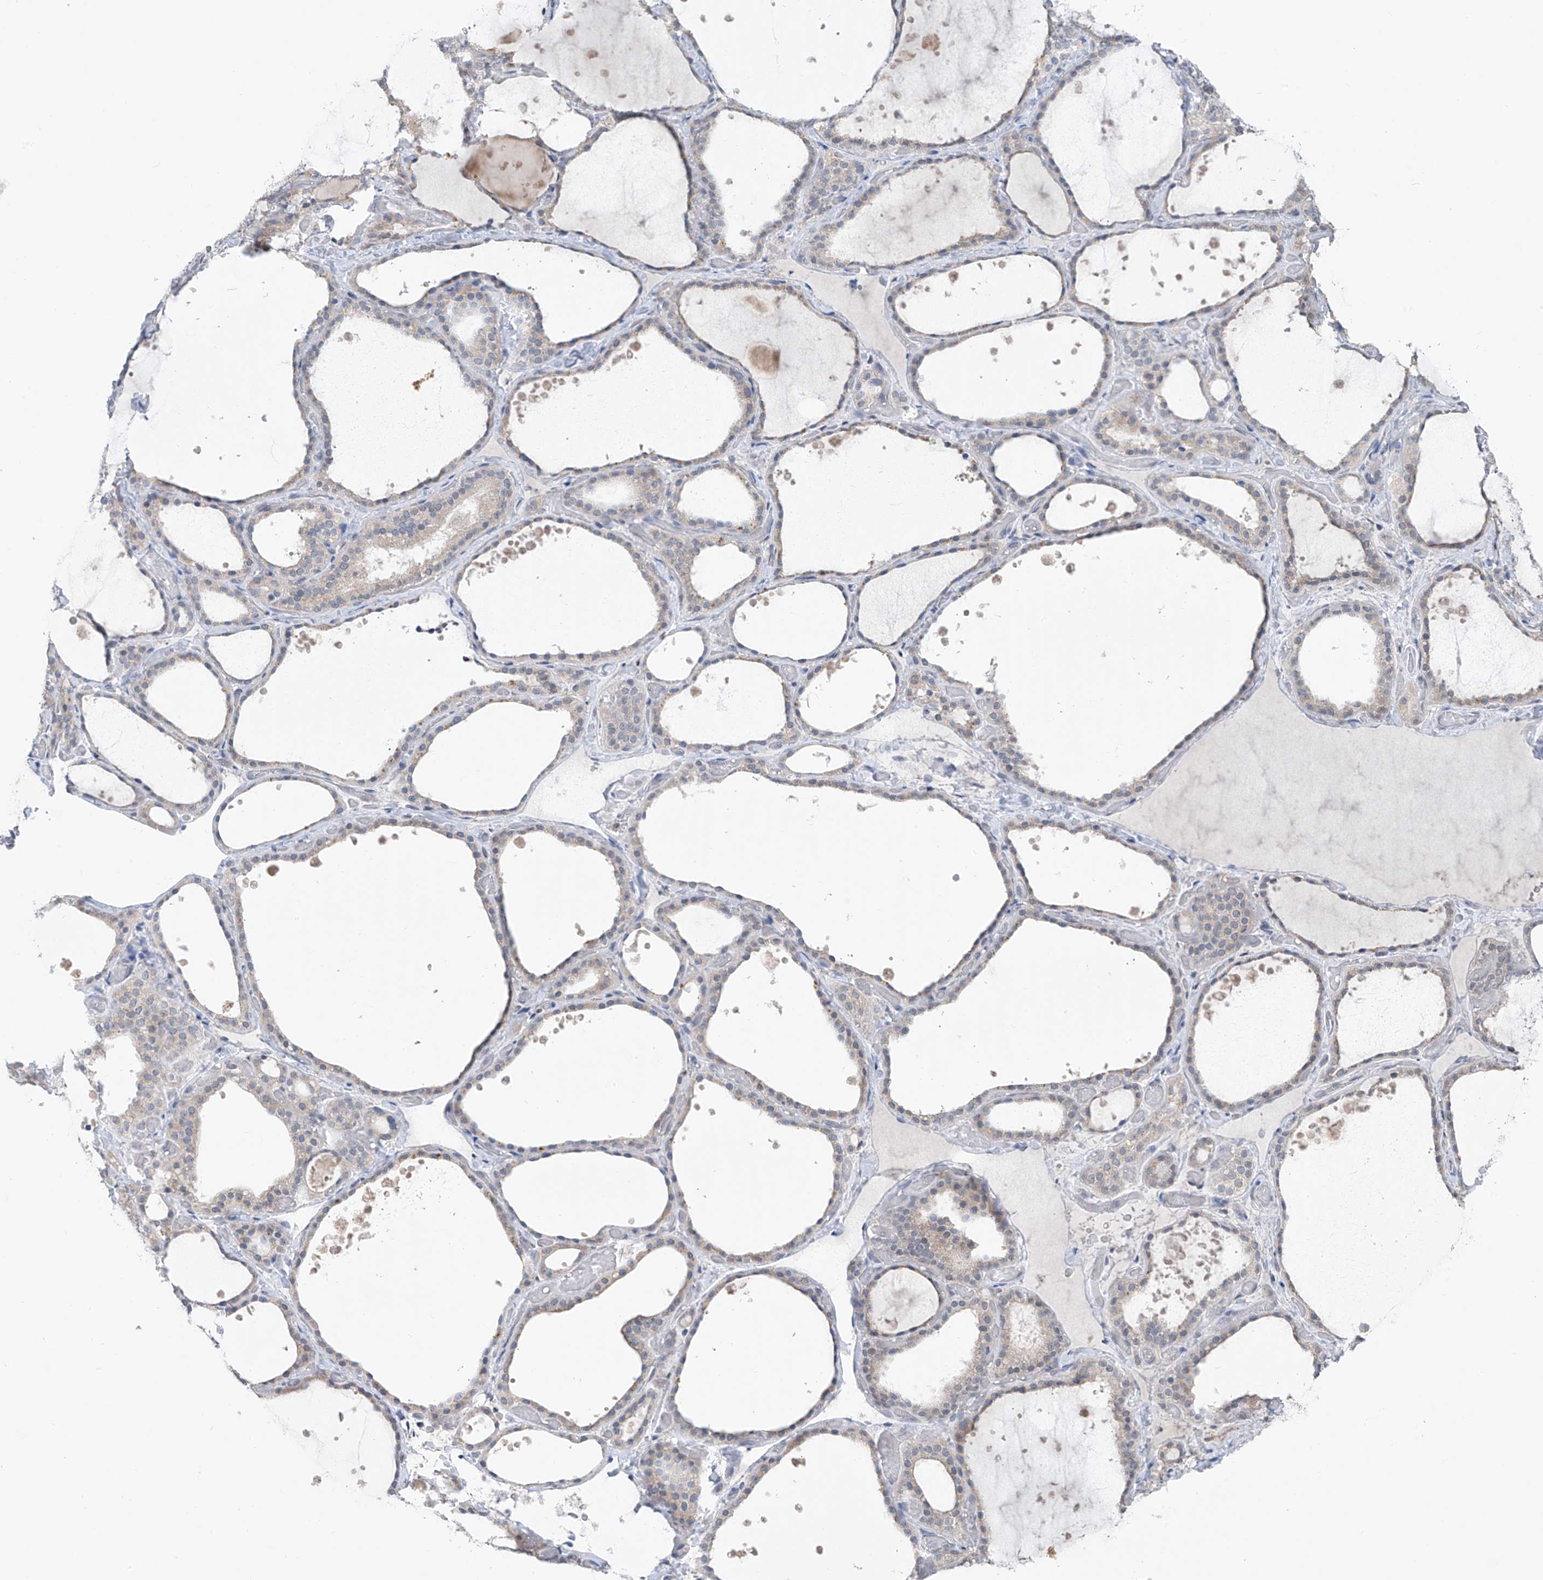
{"staining": {"intensity": "weak", "quantity": "<25%", "location": "cytoplasmic/membranous"}, "tissue": "thyroid gland", "cell_type": "Glandular cells", "image_type": "normal", "snomed": [{"axis": "morphology", "description": "Normal tissue, NOS"}, {"axis": "topography", "description": "Thyroid gland"}], "caption": "Immunohistochemistry of normal human thyroid gland displays no staining in glandular cells.", "gene": "CYP4V2", "patient": {"sex": "female", "age": 44}}